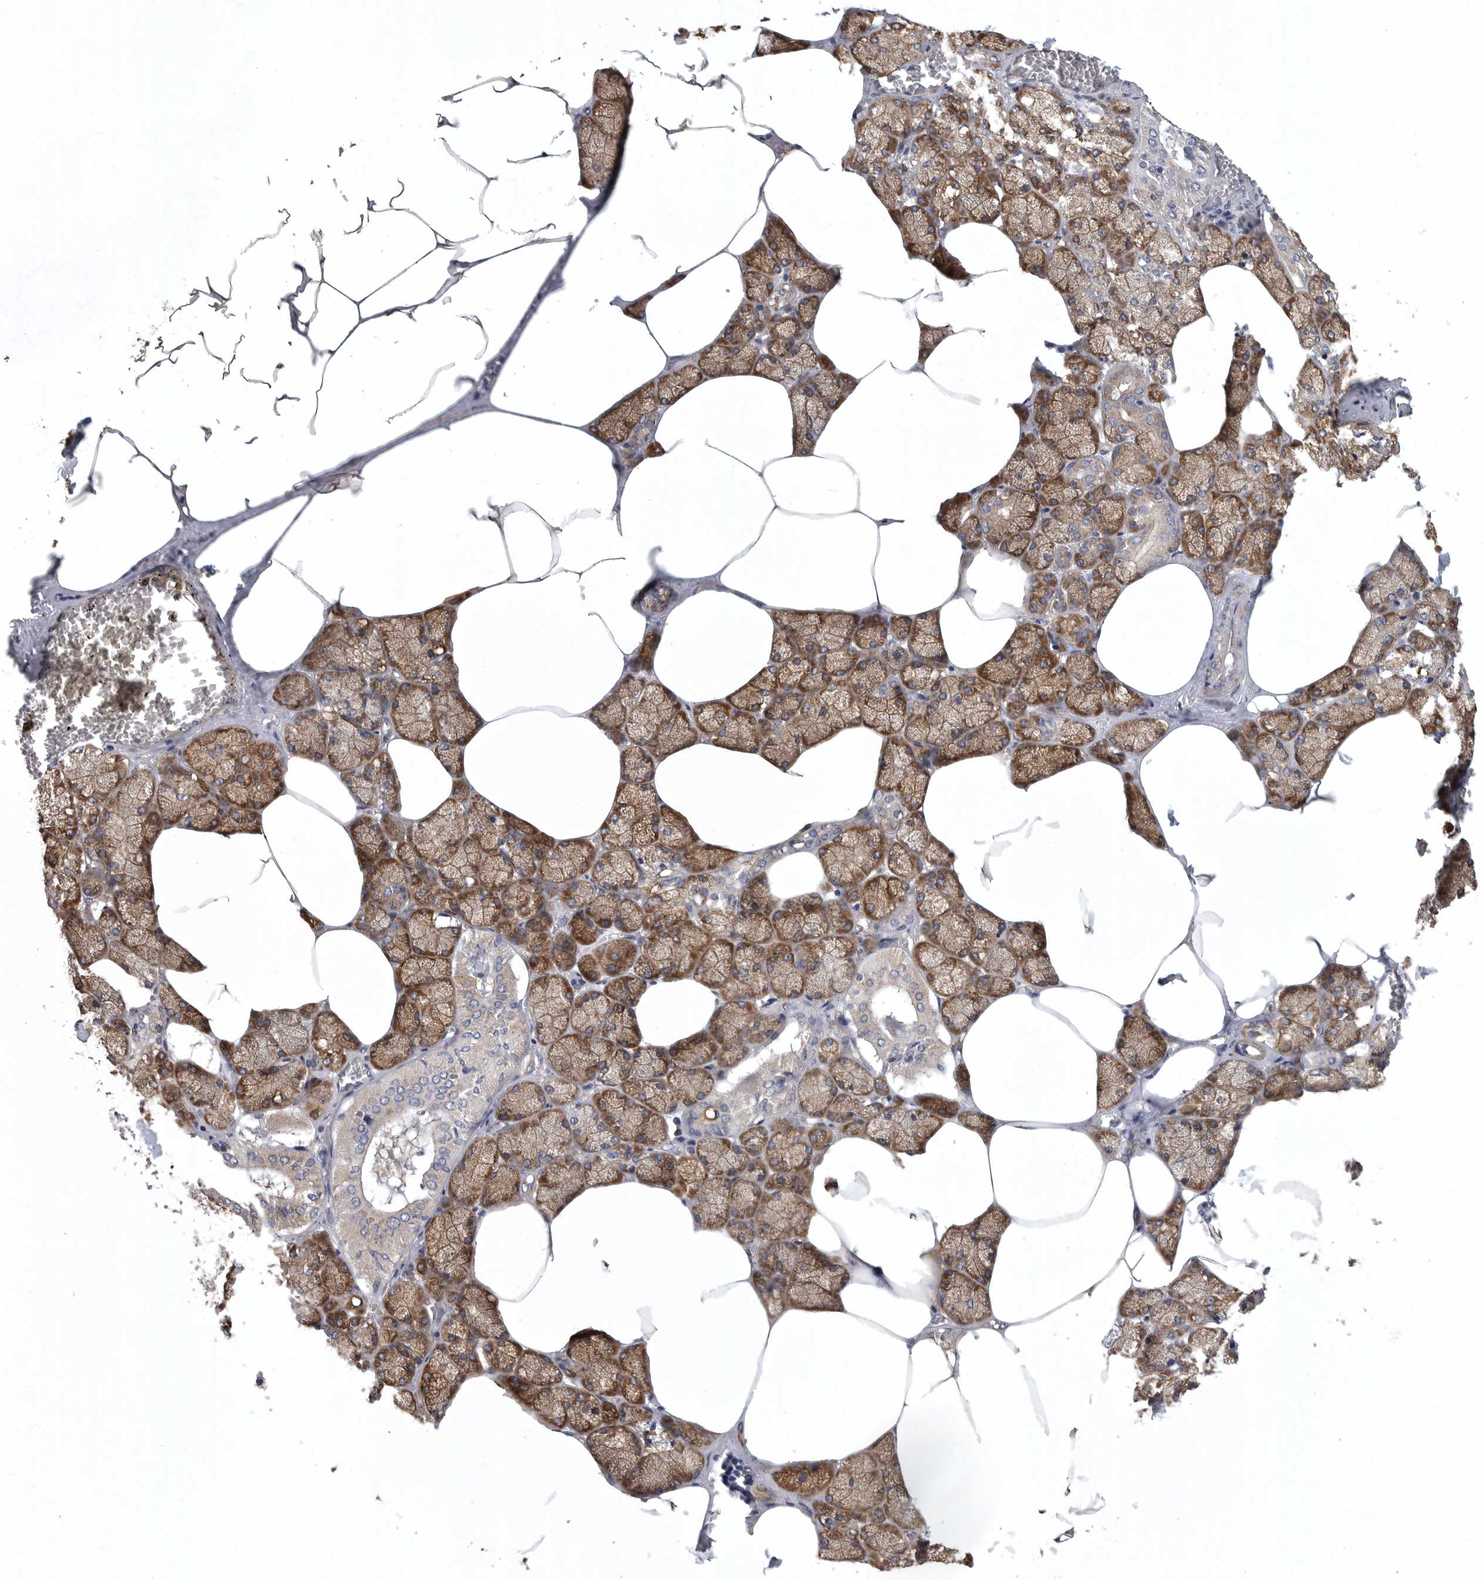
{"staining": {"intensity": "strong", "quantity": ">75%", "location": "cytoplasmic/membranous"}, "tissue": "salivary gland", "cell_type": "Glandular cells", "image_type": "normal", "snomed": [{"axis": "morphology", "description": "Normal tissue, NOS"}, {"axis": "topography", "description": "Salivary gland"}], "caption": "Salivary gland stained with DAB (3,3'-diaminobenzidine) immunohistochemistry shows high levels of strong cytoplasmic/membranous staining in approximately >75% of glandular cells.", "gene": "OXR1", "patient": {"sex": "male", "age": 62}}